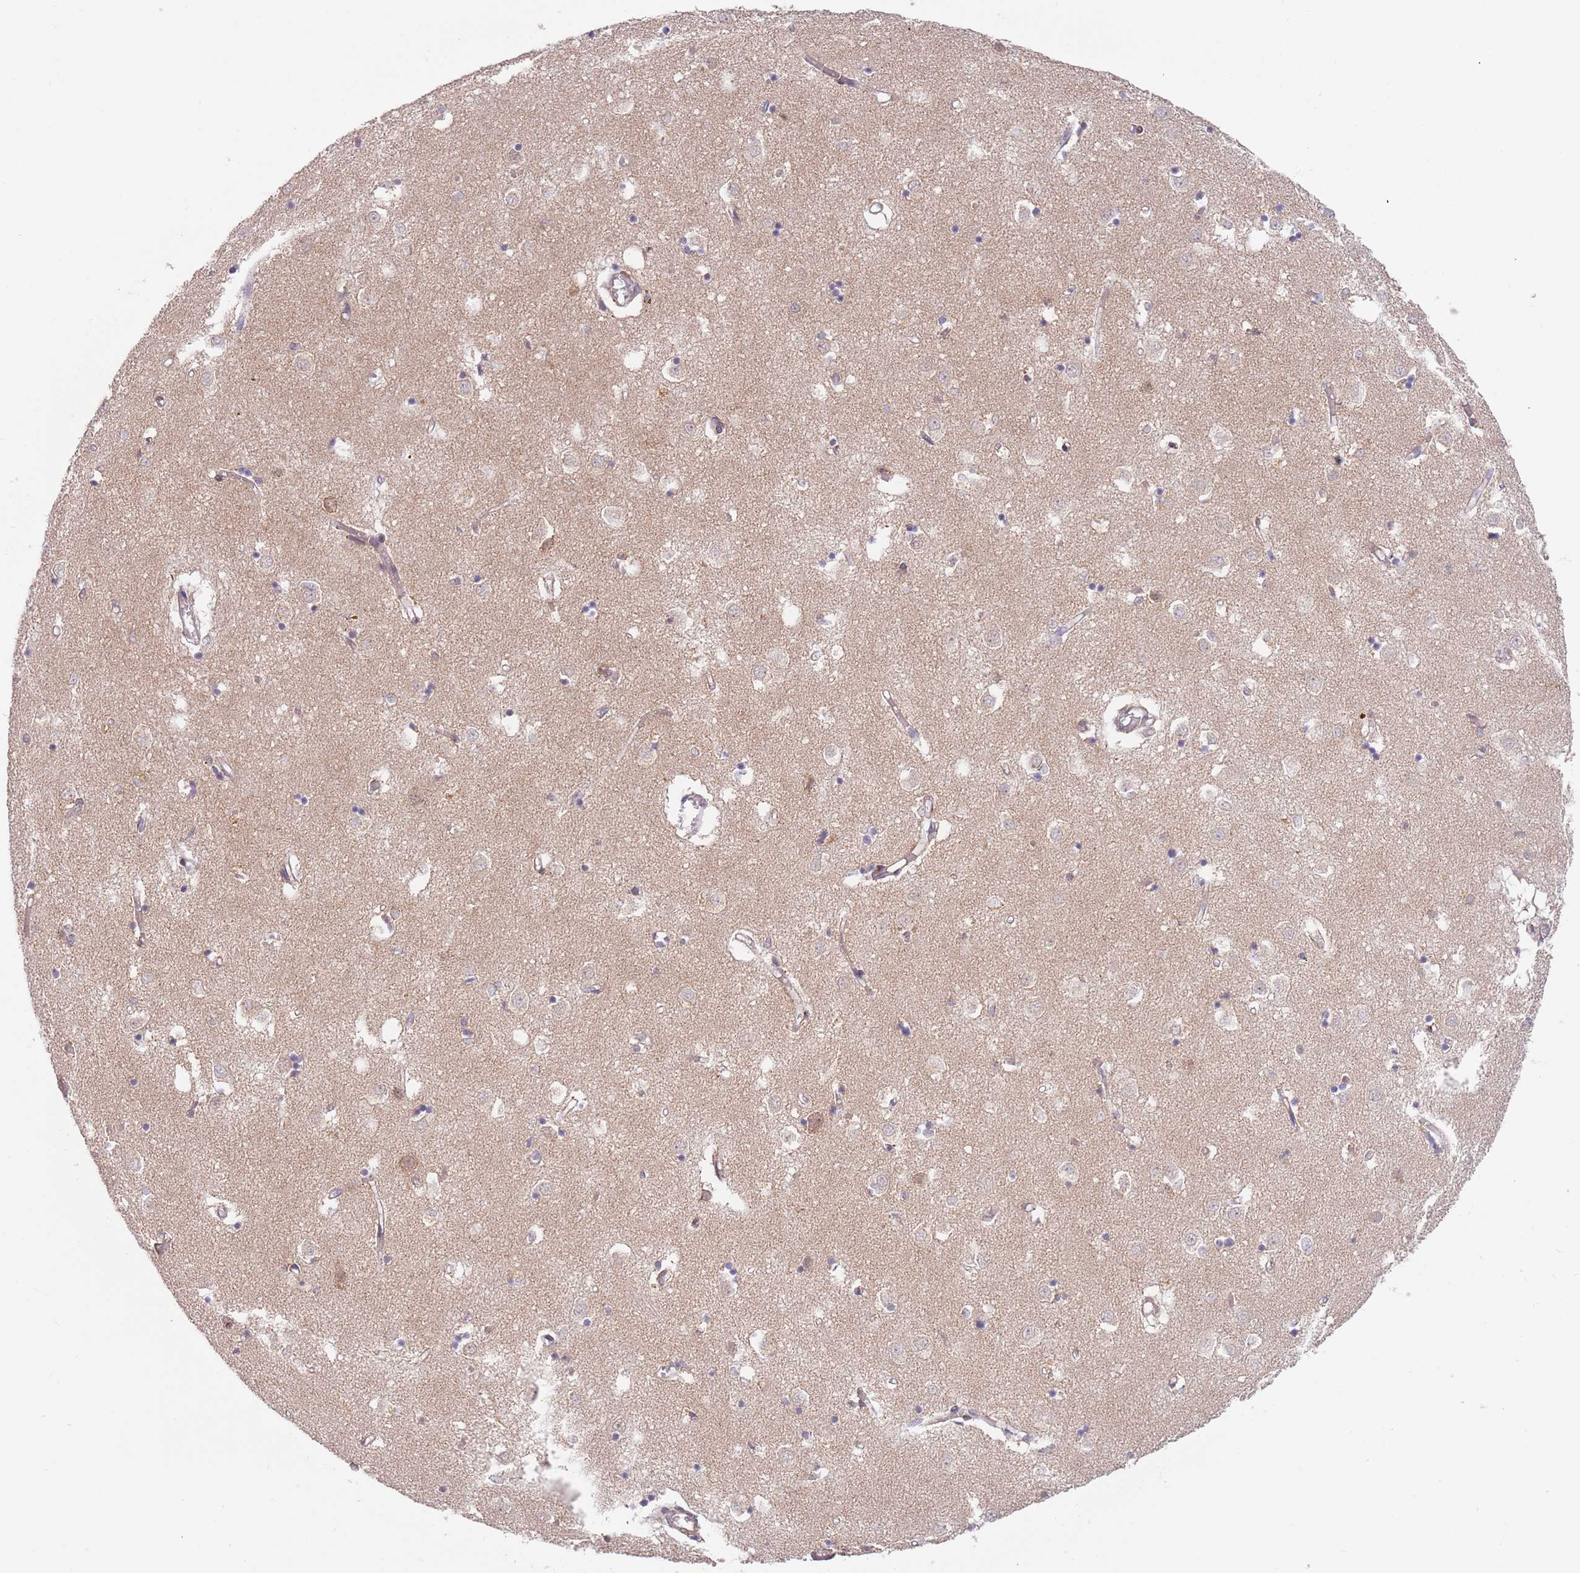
{"staining": {"intensity": "negative", "quantity": "none", "location": "none"}, "tissue": "caudate", "cell_type": "Glial cells", "image_type": "normal", "snomed": [{"axis": "morphology", "description": "Normal tissue, NOS"}, {"axis": "topography", "description": "Lateral ventricle wall"}], "caption": "DAB immunohistochemical staining of normal caudate demonstrates no significant staining in glial cells.", "gene": "UQCC3", "patient": {"sex": "male", "age": 70}}